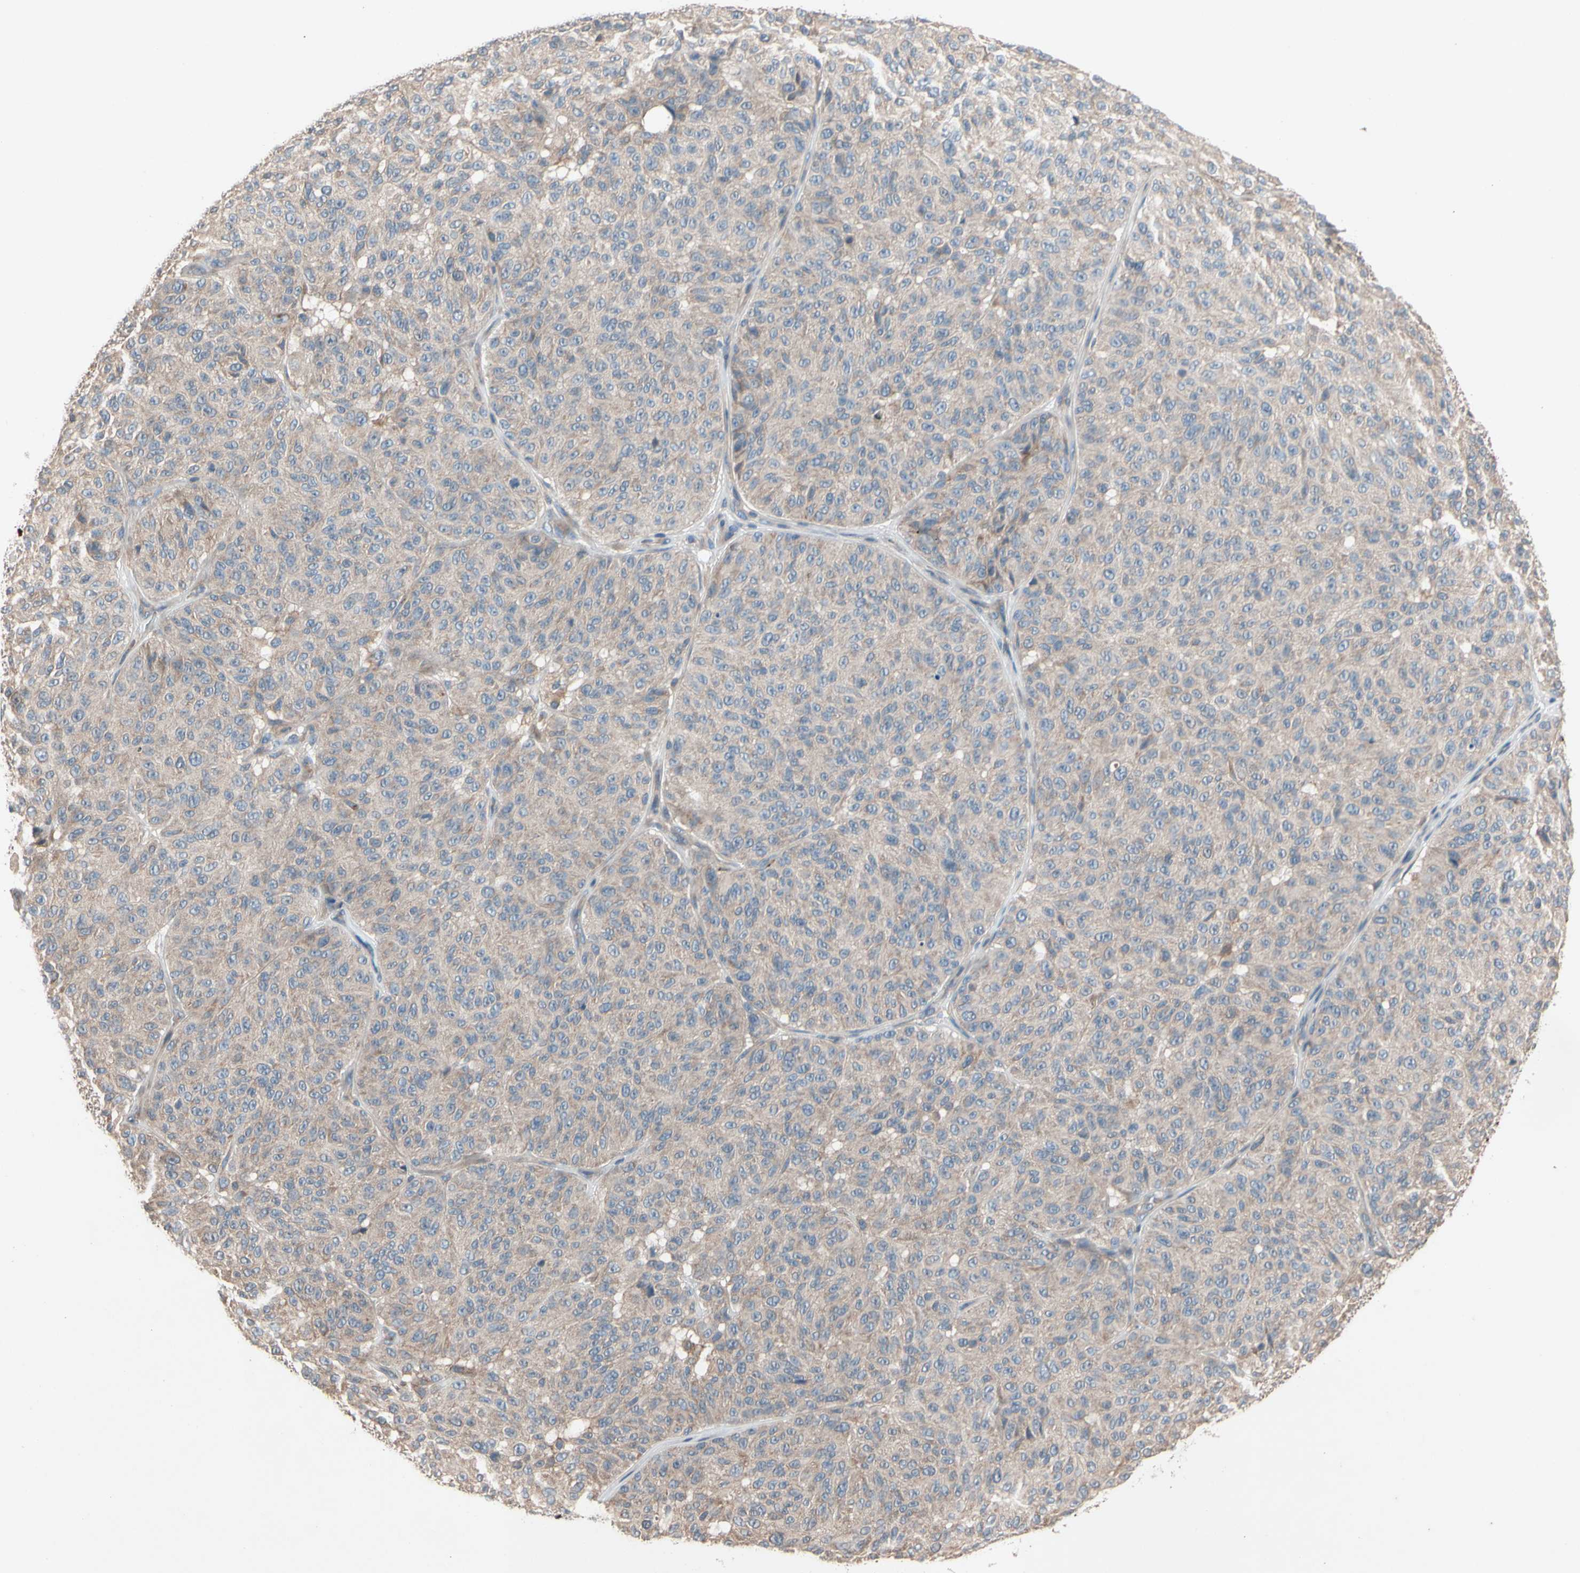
{"staining": {"intensity": "weak", "quantity": ">75%", "location": "cytoplasmic/membranous"}, "tissue": "melanoma", "cell_type": "Tumor cells", "image_type": "cancer", "snomed": [{"axis": "morphology", "description": "Malignant melanoma, NOS"}, {"axis": "topography", "description": "Skin"}], "caption": "The micrograph reveals staining of malignant melanoma, revealing weak cytoplasmic/membranous protein positivity (brown color) within tumor cells.", "gene": "PRDX4", "patient": {"sex": "female", "age": 46}}